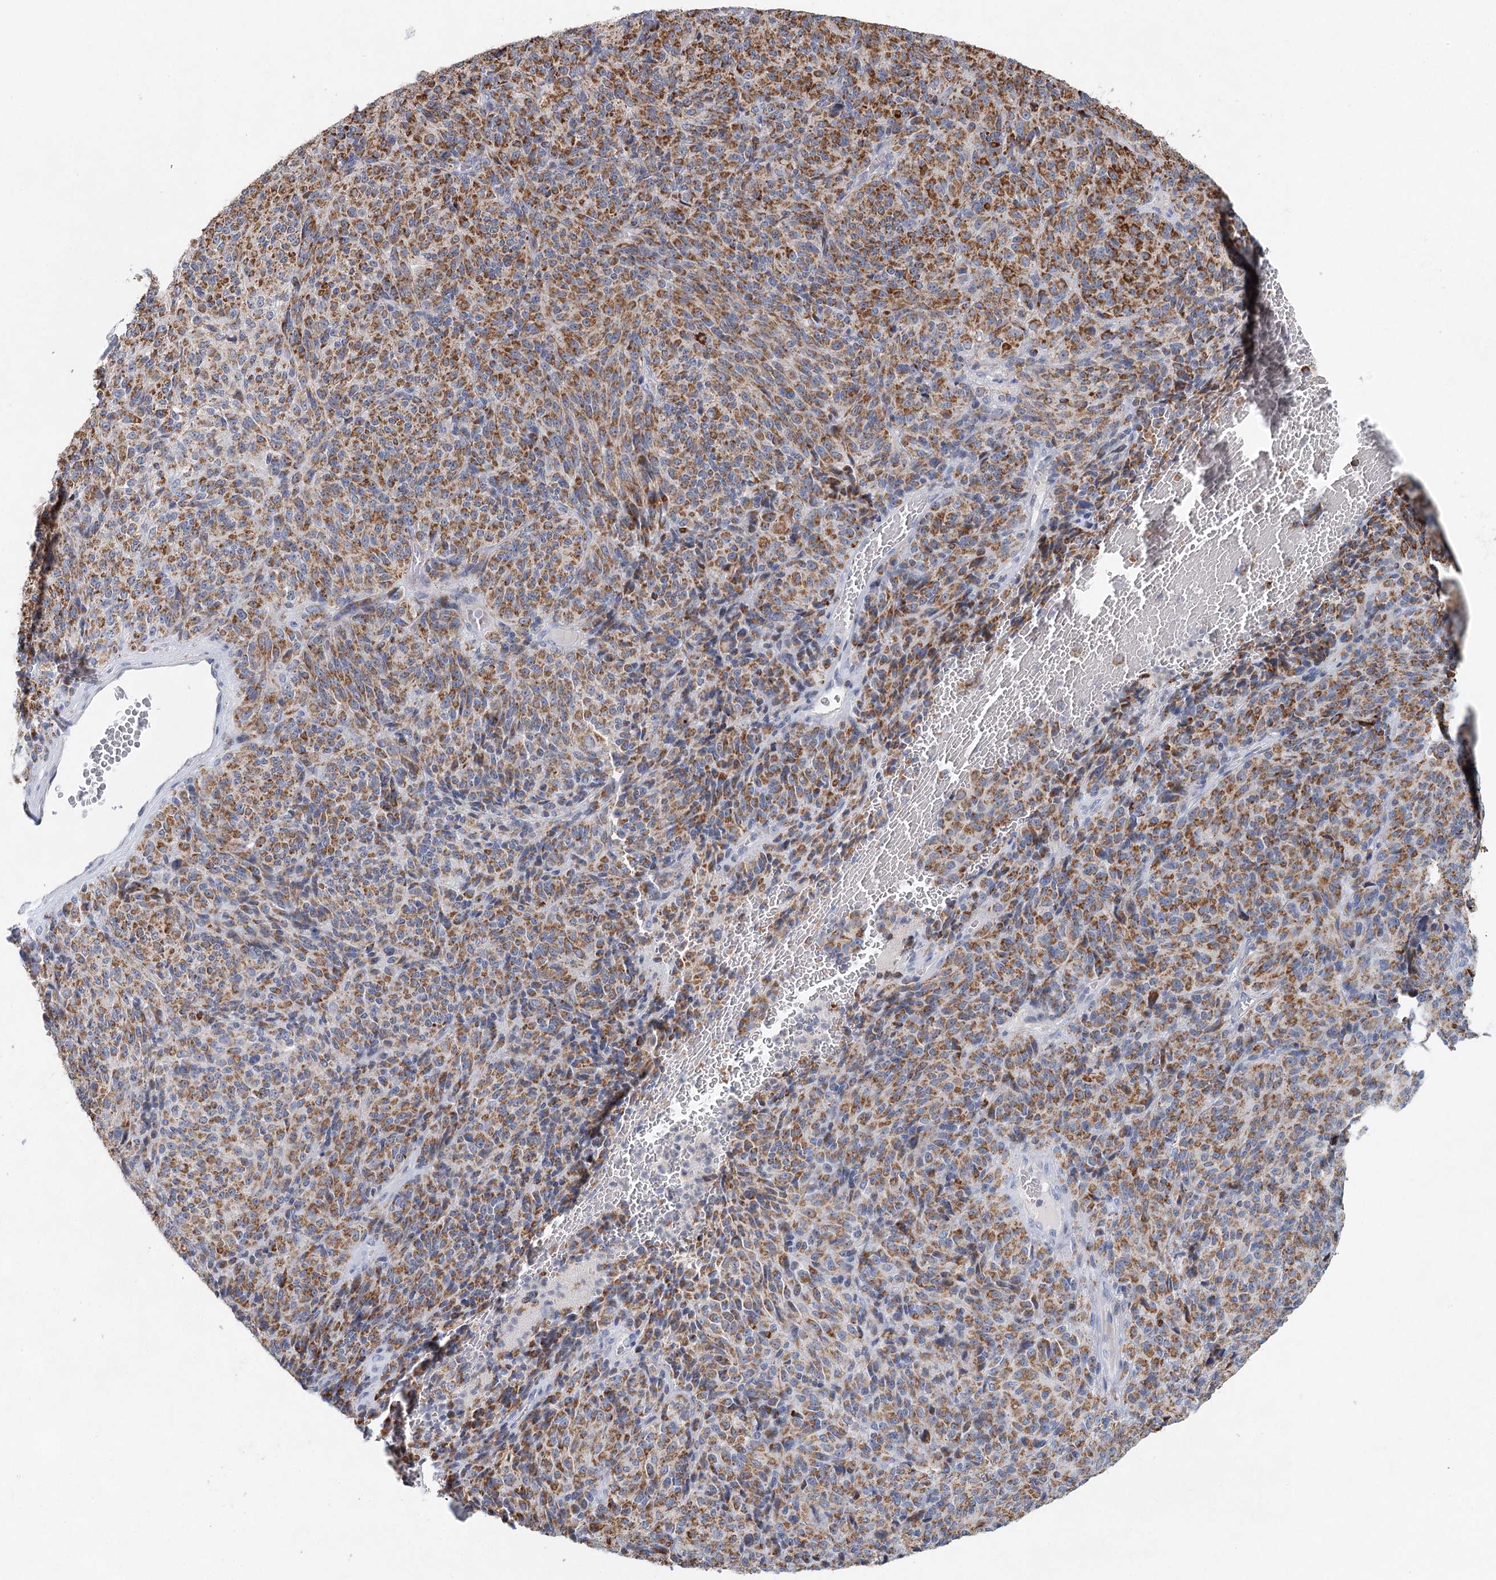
{"staining": {"intensity": "moderate", "quantity": ">75%", "location": "cytoplasmic/membranous"}, "tissue": "melanoma", "cell_type": "Tumor cells", "image_type": "cancer", "snomed": [{"axis": "morphology", "description": "Malignant melanoma, Metastatic site"}, {"axis": "topography", "description": "Brain"}], "caption": "Immunohistochemical staining of malignant melanoma (metastatic site) displays moderate cytoplasmic/membranous protein staining in approximately >75% of tumor cells.", "gene": "XPO6", "patient": {"sex": "female", "age": 56}}